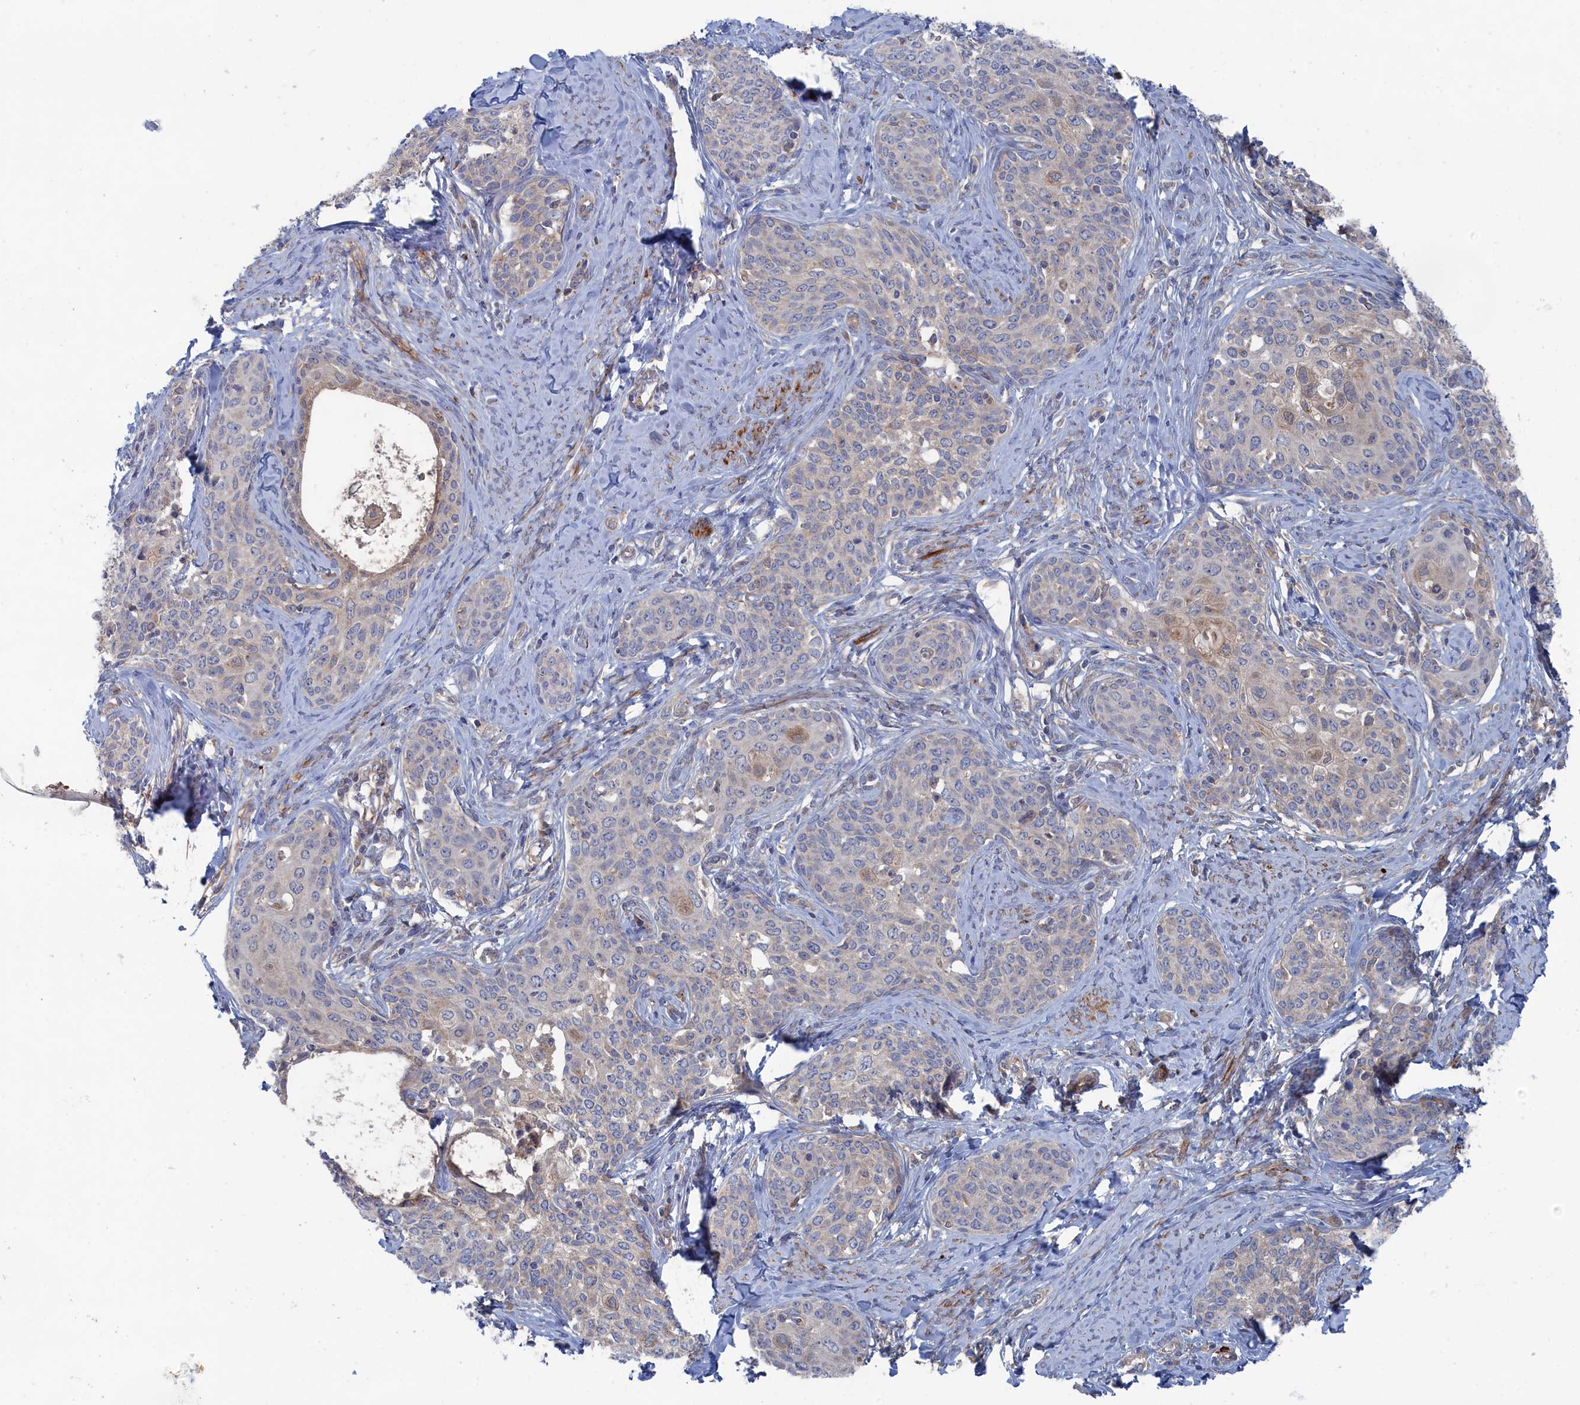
{"staining": {"intensity": "weak", "quantity": "<25%", "location": "cytoplasmic/membranous"}, "tissue": "cervical cancer", "cell_type": "Tumor cells", "image_type": "cancer", "snomed": [{"axis": "morphology", "description": "Squamous cell carcinoma, NOS"}, {"axis": "morphology", "description": "Adenocarcinoma, NOS"}, {"axis": "topography", "description": "Cervix"}], "caption": "Immunohistochemical staining of human adenocarcinoma (cervical) displays no significant staining in tumor cells. (DAB immunohistochemistry, high magnification).", "gene": "FILIP1L", "patient": {"sex": "female", "age": 52}}